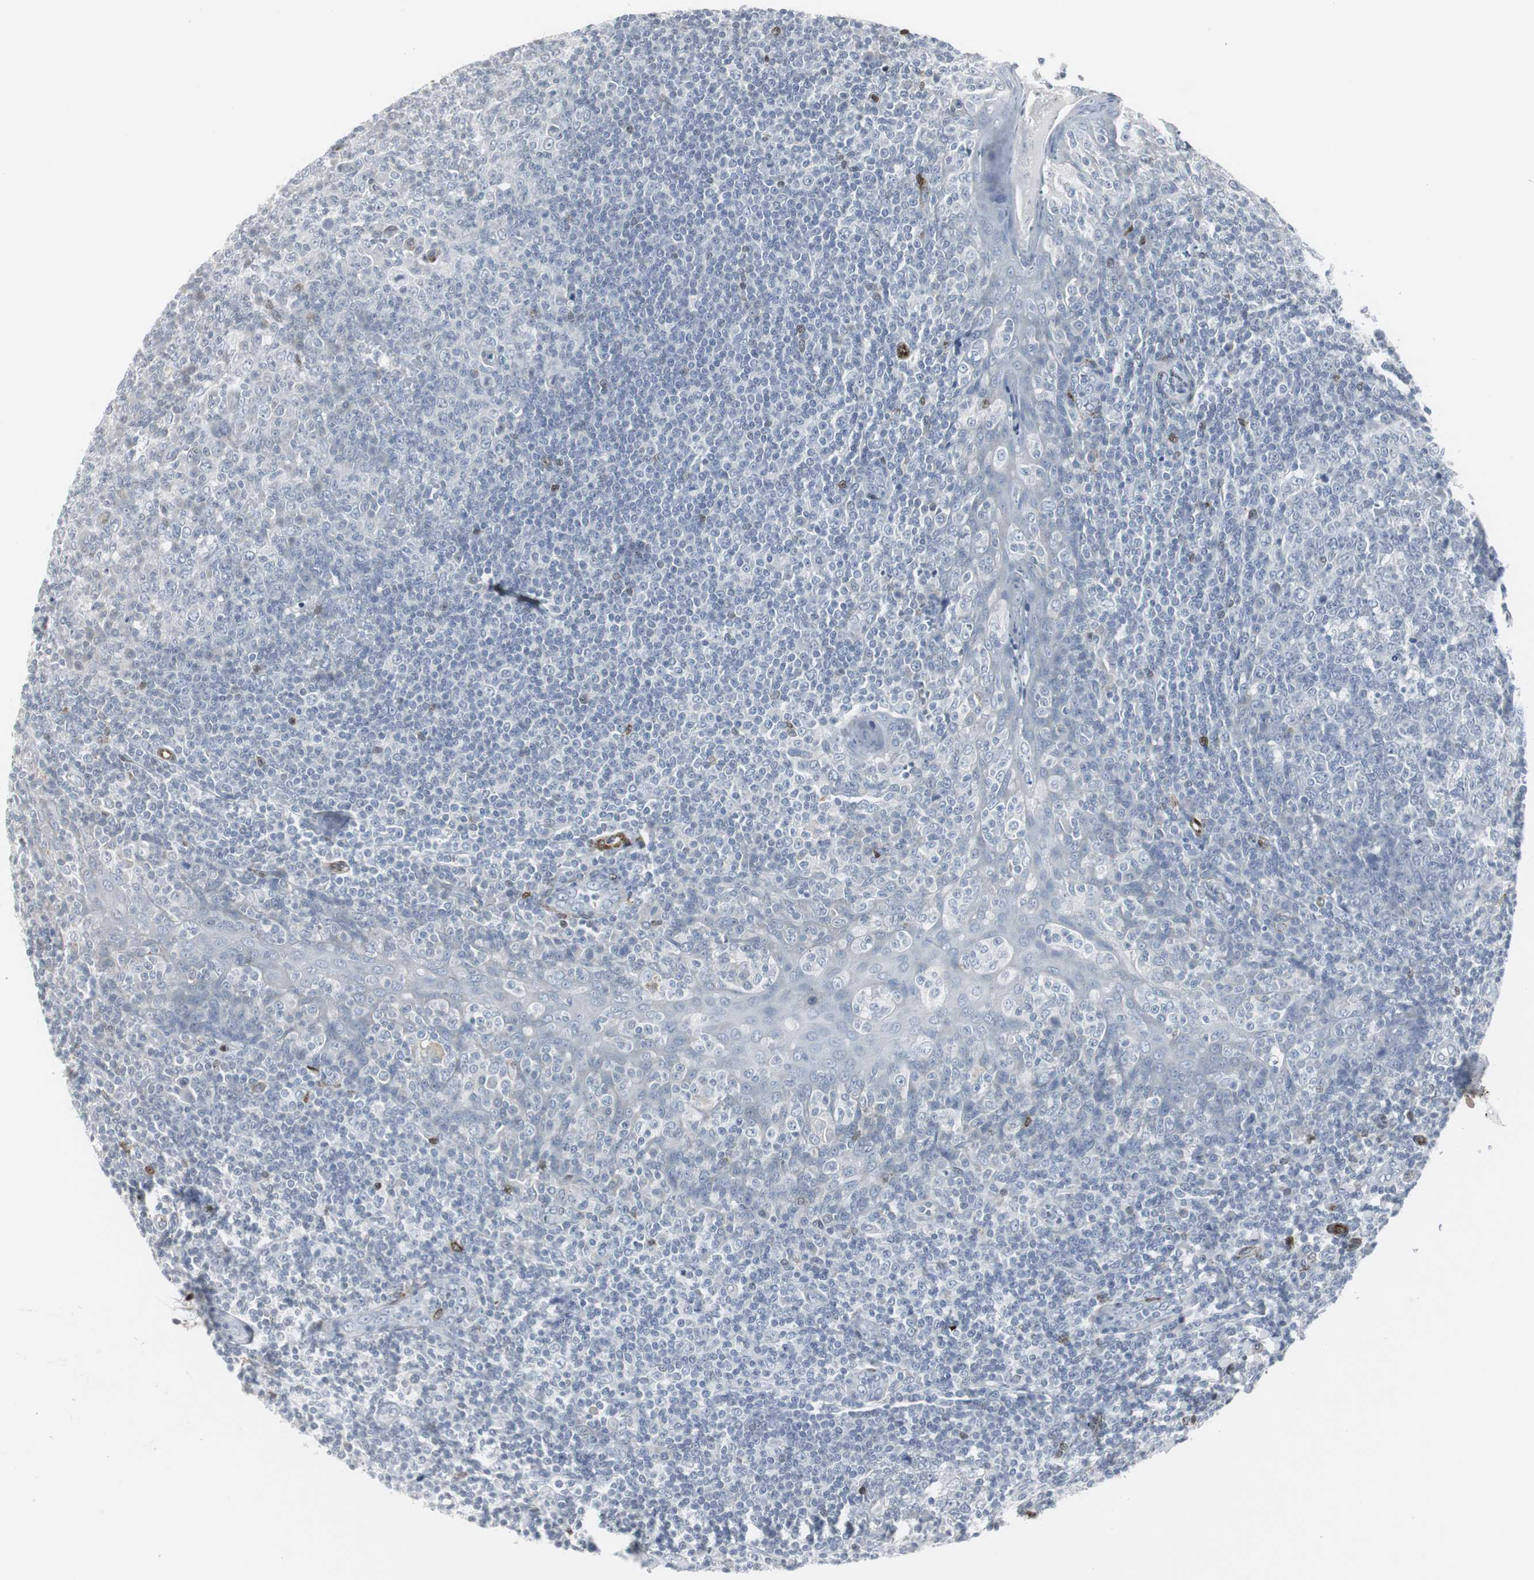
{"staining": {"intensity": "negative", "quantity": "none", "location": "none"}, "tissue": "tonsil", "cell_type": "Germinal center cells", "image_type": "normal", "snomed": [{"axis": "morphology", "description": "Normal tissue, NOS"}, {"axis": "topography", "description": "Tonsil"}], "caption": "Immunohistochemistry photomicrograph of benign tonsil: tonsil stained with DAB demonstrates no significant protein positivity in germinal center cells. Brightfield microscopy of IHC stained with DAB (brown) and hematoxylin (blue), captured at high magnification.", "gene": "PPP1R14A", "patient": {"sex": "male", "age": 31}}